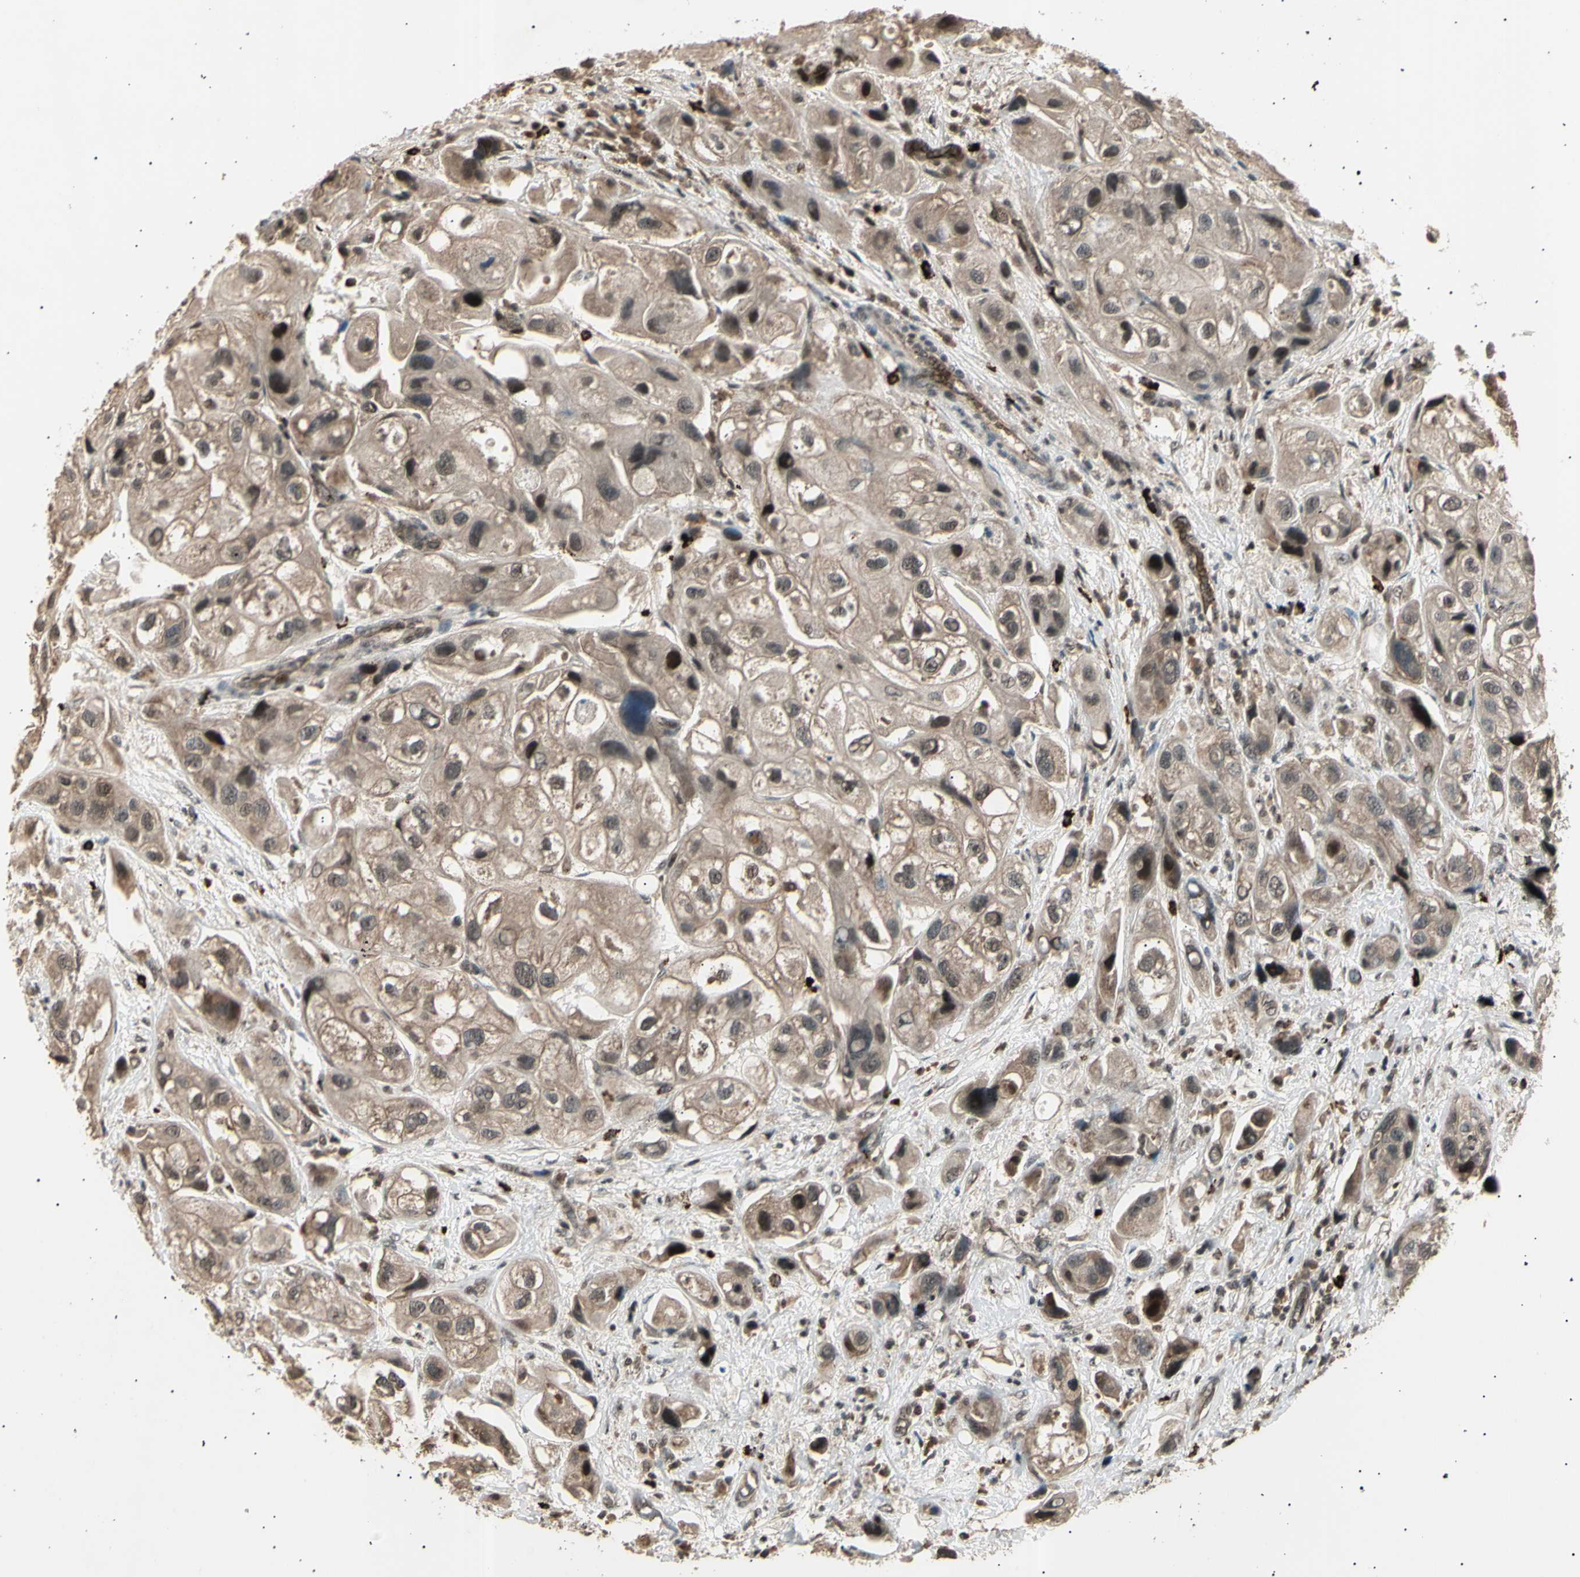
{"staining": {"intensity": "weak", "quantity": ">75%", "location": "cytoplasmic/membranous,nuclear"}, "tissue": "urothelial cancer", "cell_type": "Tumor cells", "image_type": "cancer", "snomed": [{"axis": "morphology", "description": "Urothelial carcinoma, High grade"}, {"axis": "topography", "description": "Urinary bladder"}], "caption": "Urothelial cancer tissue exhibits weak cytoplasmic/membranous and nuclear staining in approximately >75% of tumor cells, visualized by immunohistochemistry.", "gene": "NUAK2", "patient": {"sex": "female", "age": 64}}